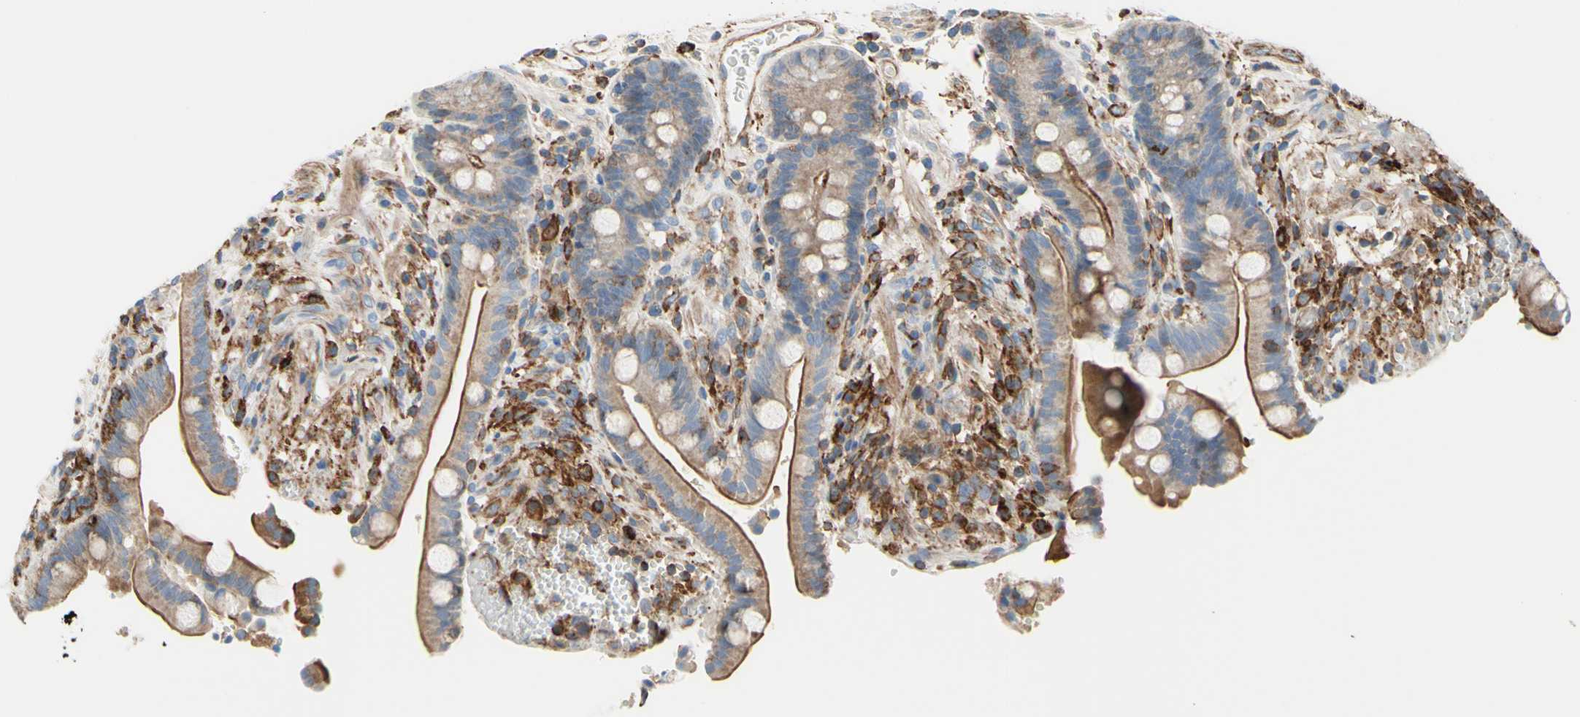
{"staining": {"intensity": "moderate", "quantity": "25%-75%", "location": "cytoplasmic/membranous"}, "tissue": "colon", "cell_type": "Endothelial cells", "image_type": "normal", "snomed": [{"axis": "morphology", "description": "Normal tissue, NOS"}, {"axis": "topography", "description": "Colon"}], "caption": "Endothelial cells reveal medium levels of moderate cytoplasmic/membranous staining in approximately 25%-75% of cells in unremarkable human colon.", "gene": "SEMA4C", "patient": {"sex": "male", "age": 73}}